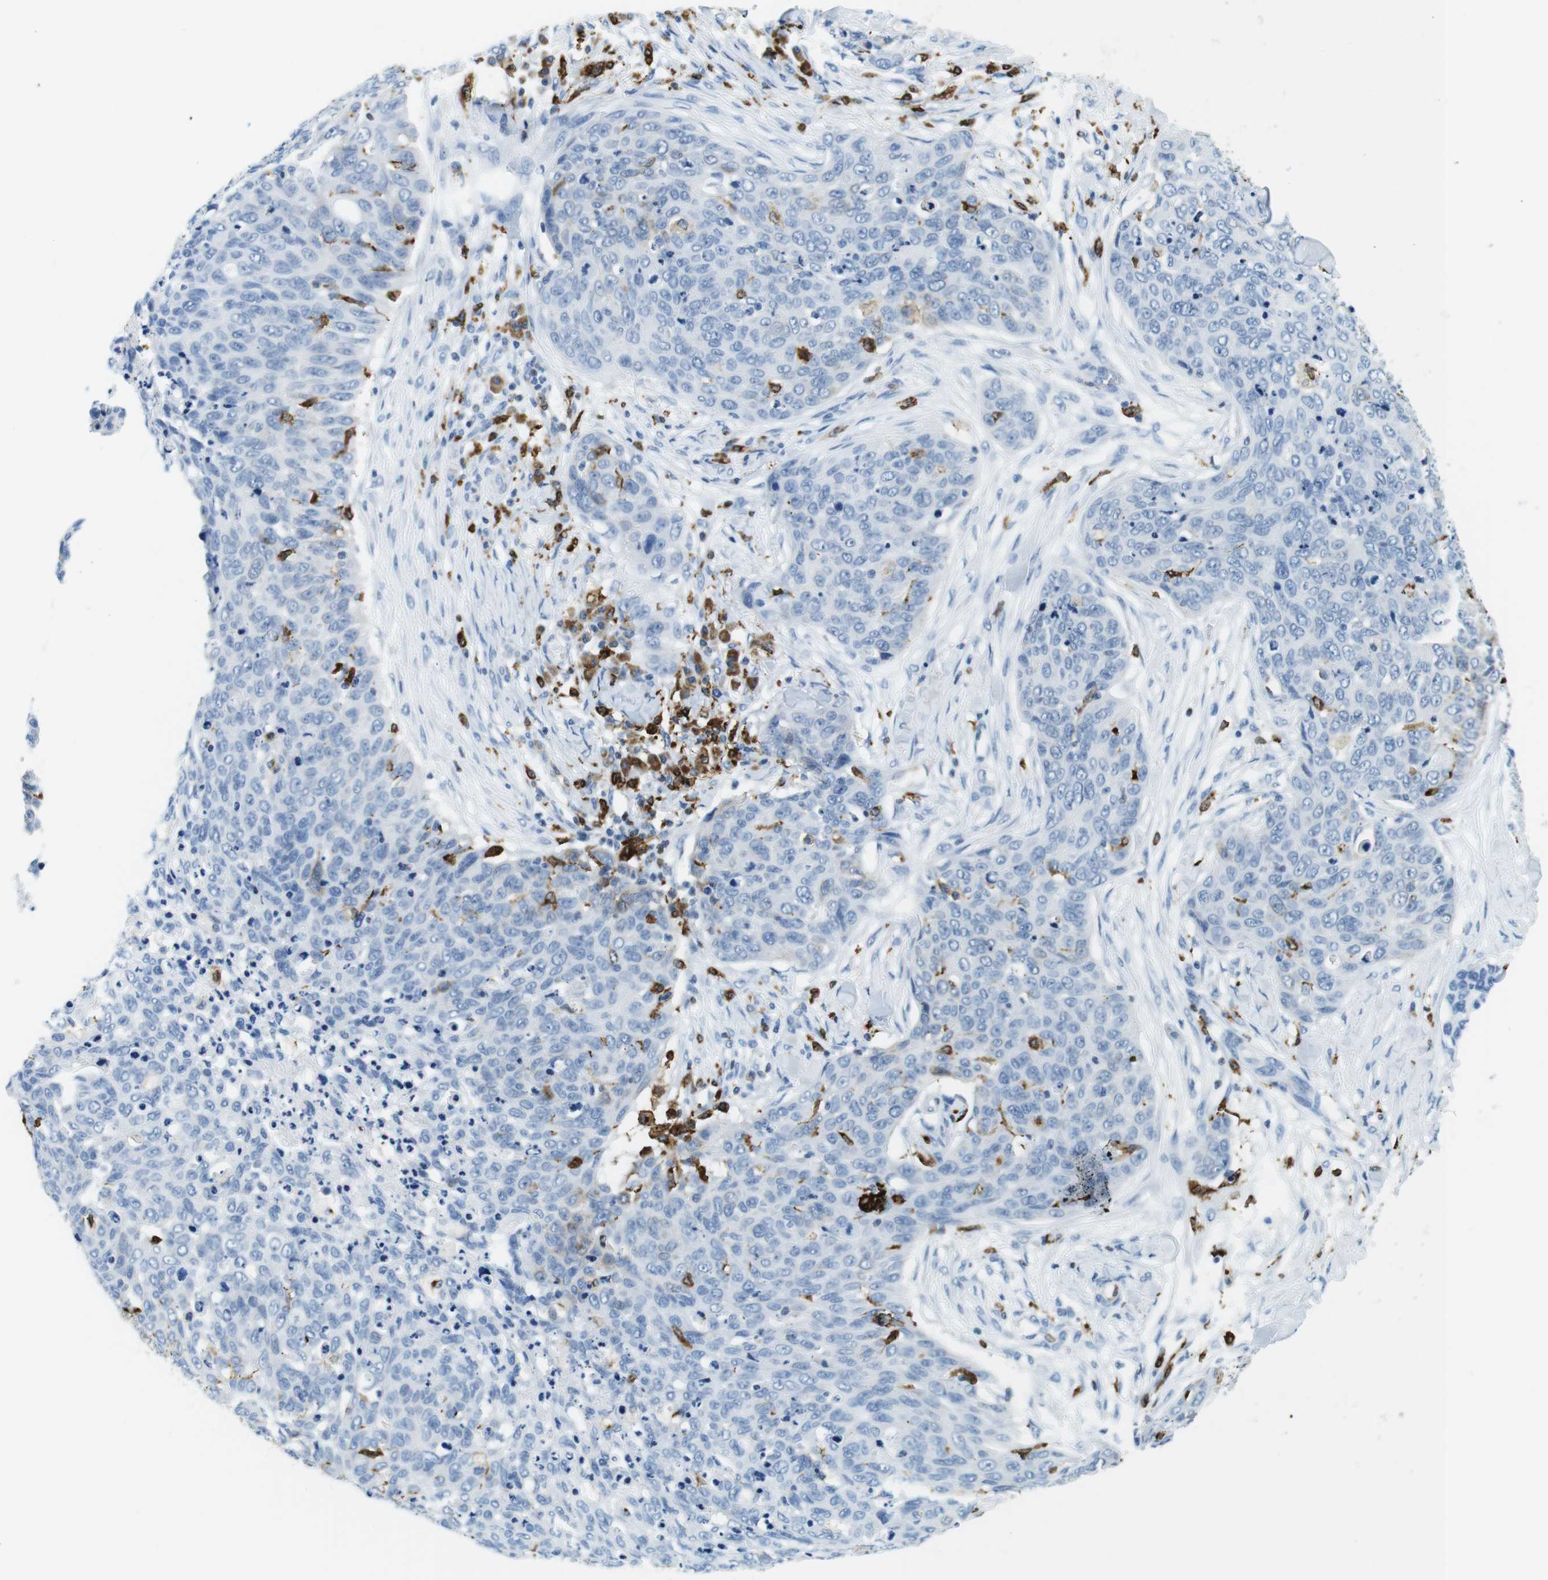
{"staining": {"intensity": "negative", "quantity": "none", "location": "none"}, "tissue": "skin cancer", "cell_type": "Tumor cells", "image_type": "cancer", "snomed": [{"axis": "morphology", "description": "Squamous cell carcinoma in situ, NOS"}, {"axis": "morphology", "description": "Squamous cell carcinoma, NOS"}, {"axis": "topography", "description": "Skin"}], "caption": "Immunohistochemical staining of human squamous cell carcinoma in situ (skin) shows no significant expression in tumor cells. Nuclei are stained in blue.", "gene": "CIITA", "patient": {"sex": "male", "age": 93}}